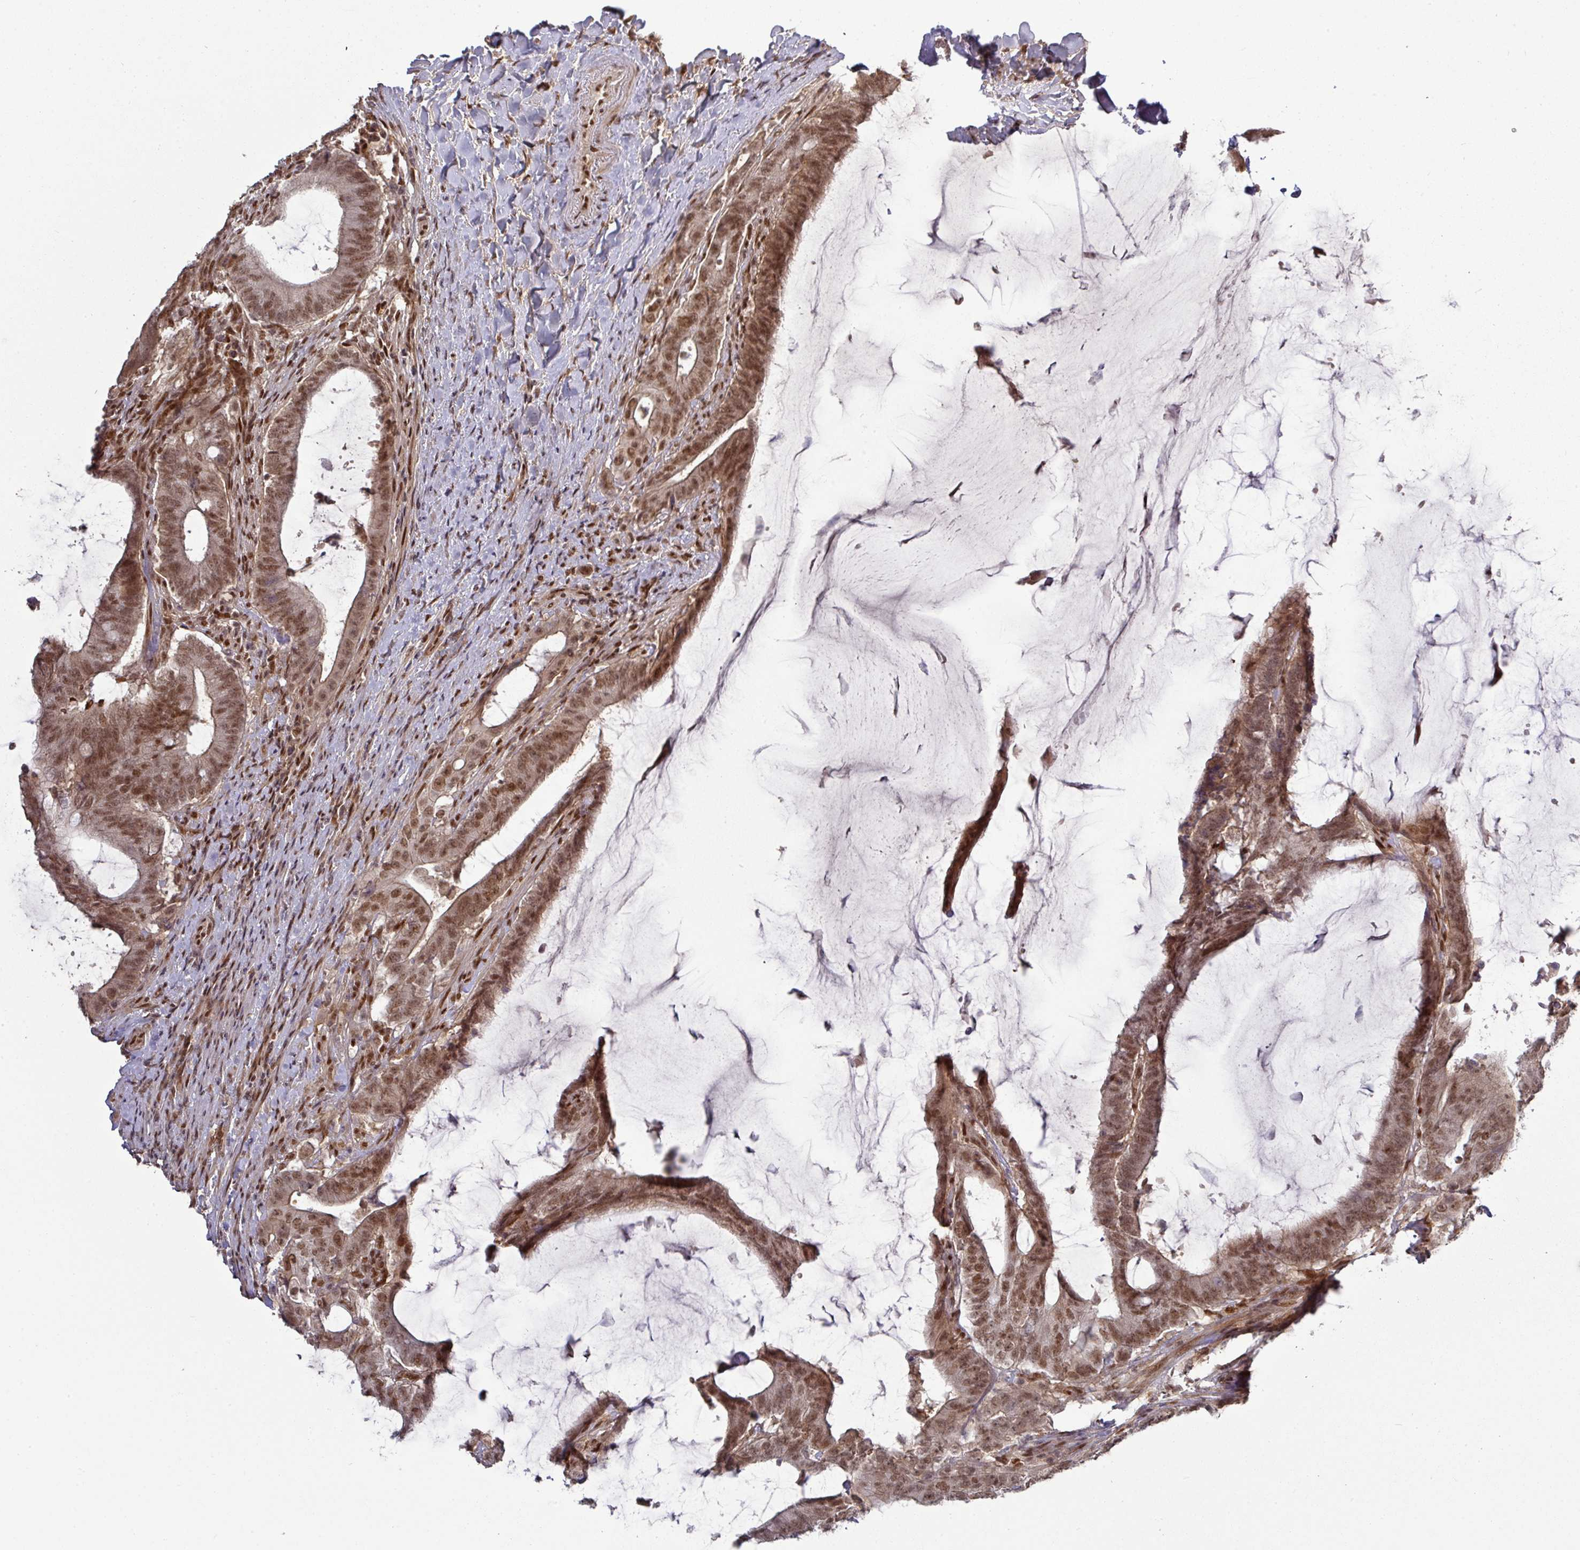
{"staining": {"intensity": "moderate", "quantity": ">75%", "location": "nuclear"}, "tissue": "colorectal cancer", "cell_type": "Tumor cells", "image_type": "cancer", "snomed": [{"axis": "morphology", "description": "Adenocarcinoma, NOS"}, {"axis": "topography", "description": "Colon"}], "caption": "Human adenocarcinoma (colorectal) stained for a protein (brown) demonstrates moderate nuclear positive staining in about >75% of tumor cells.", "gene": "CIC", "patient": {"sex": "female", "age": 43}}